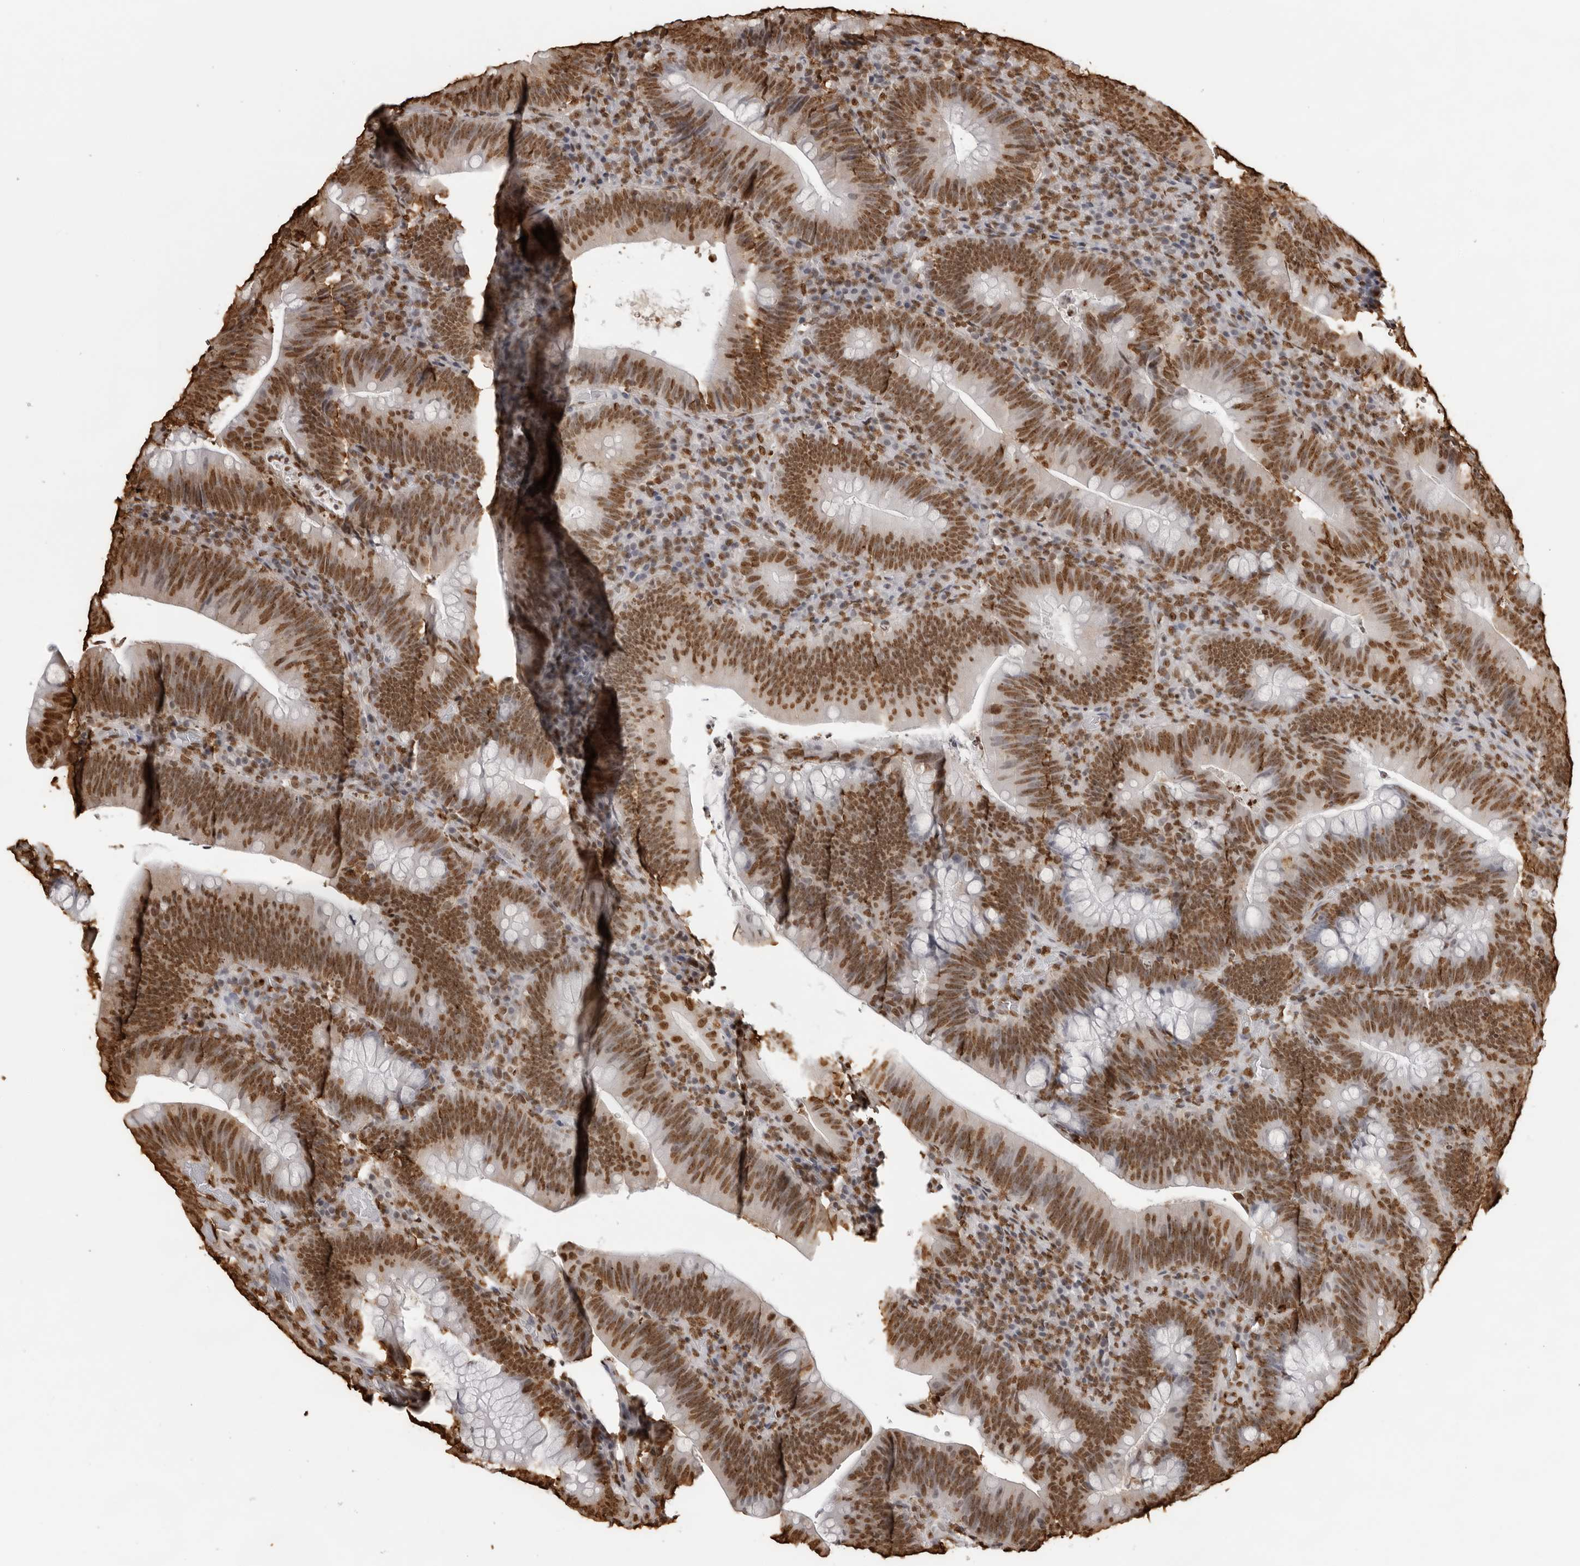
{"staining": {"intensity": "strong", "quantity": ">75%", "location": "nuclear"}, "tissue": "colorectal cancer", "cell_type": "Tumor cells", "image_type": "cancer", "snomed": [{"axis": "morphology", "description": "Normal tissue, NOS"}, {"axis": "topography", "description": "Colon"}], "caption": "High-magnification brightfield microscopy of colorectal cancer stained with DAB (brown) and counterstained with hematoxylin (blue). tumor cells exhibit strong nuclear expression is present in about>75% of cells.", "gene": "ZFP91", "patient": {"sex": "female", "age": 82}}